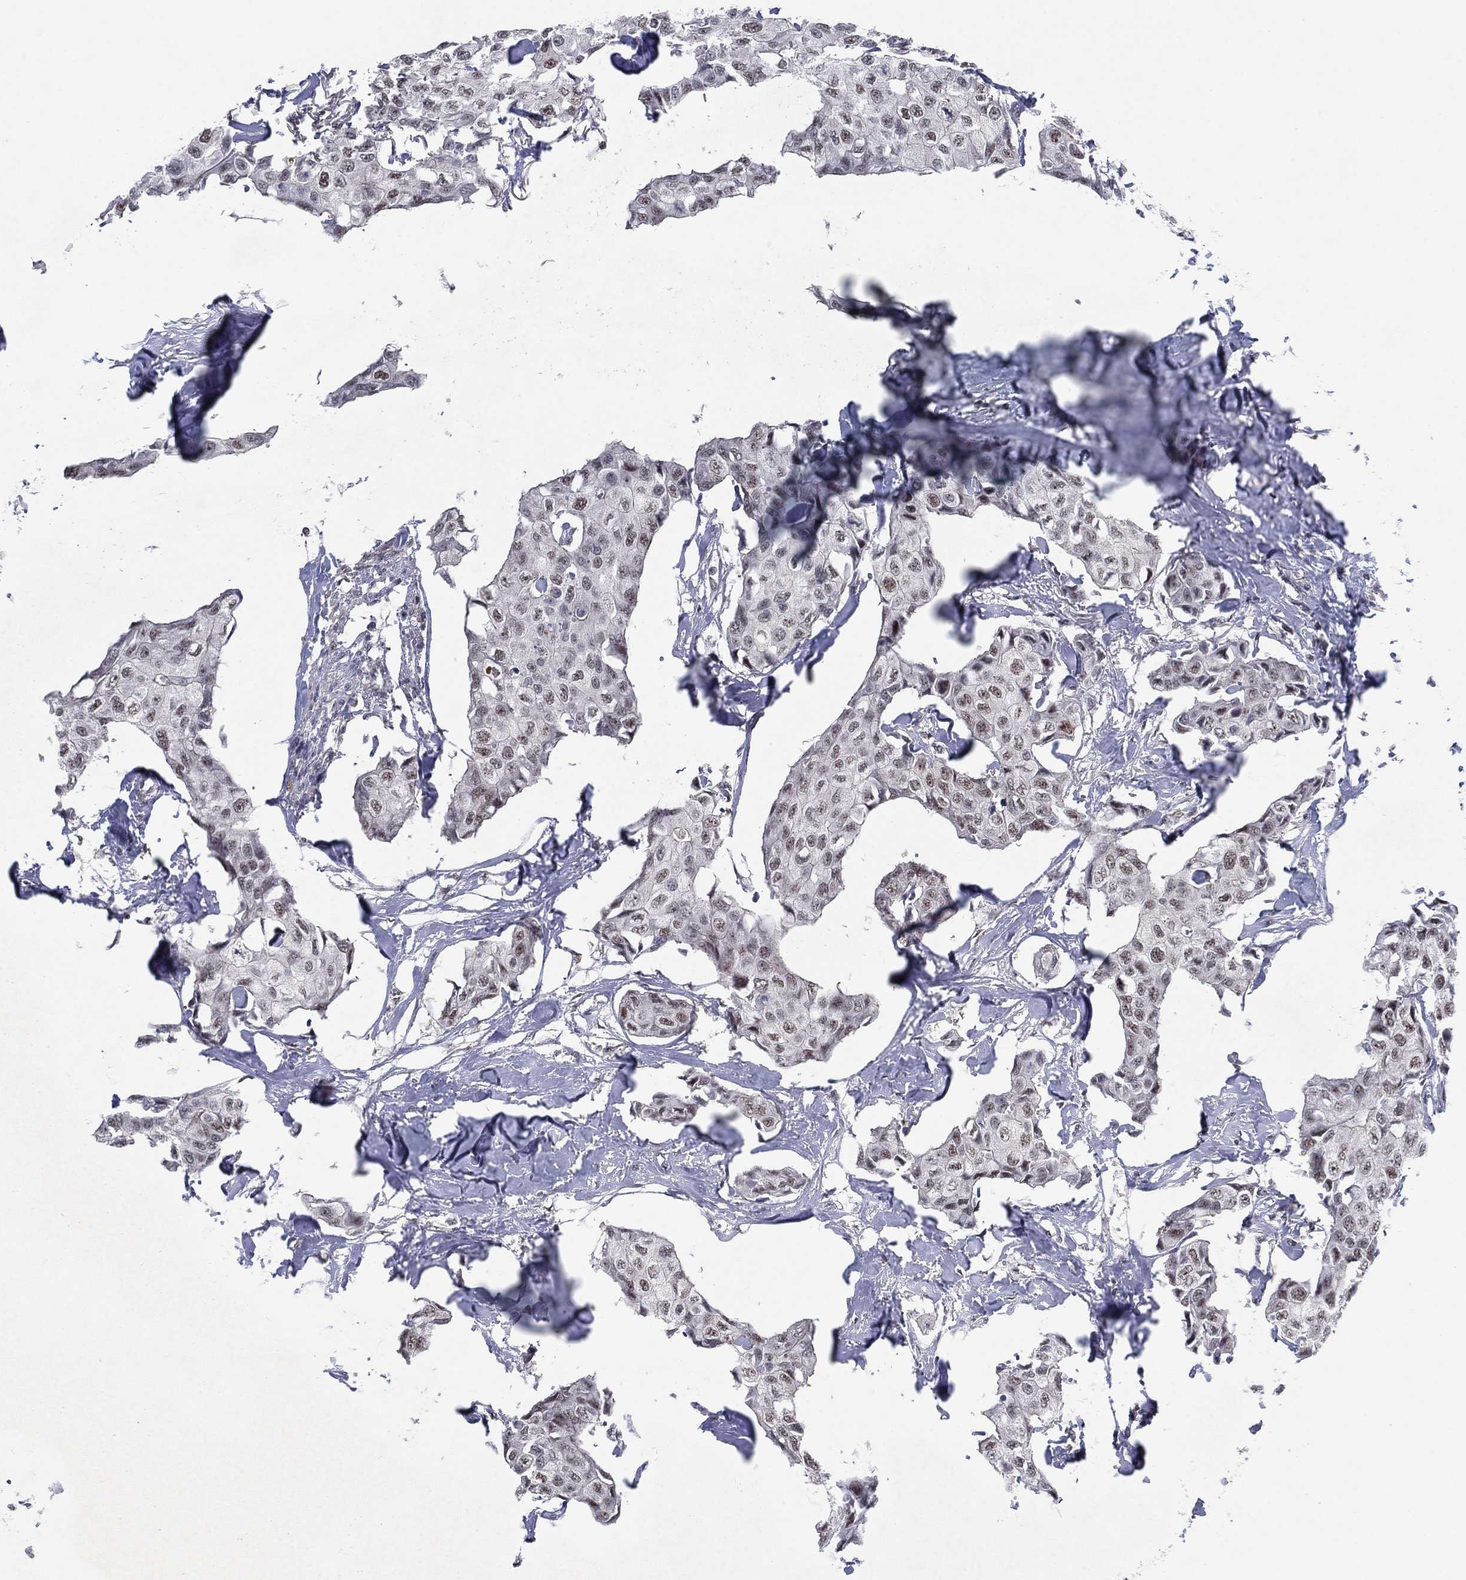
{"staining": {"intensity": "weak", "quantity": "25%-75%", "location": "nuclear"}, "tissue": "breast cancer", "cell_type": "Tumor cells", "image_type": "cancer", "snomed": [{"axis": "morphology", "description": "Duct carcinoma"}, {"axis": "topography", "description": "Breast"}], "caption": "This image reveals immunohistochemistry (IHC) staining of breast cancer (intraductal carcinoma), with low weak nuclear staining in about 25%-75% of tumor cells.", "gene": "DGCR8", "patient": {"sex": "female", "age": 80}}